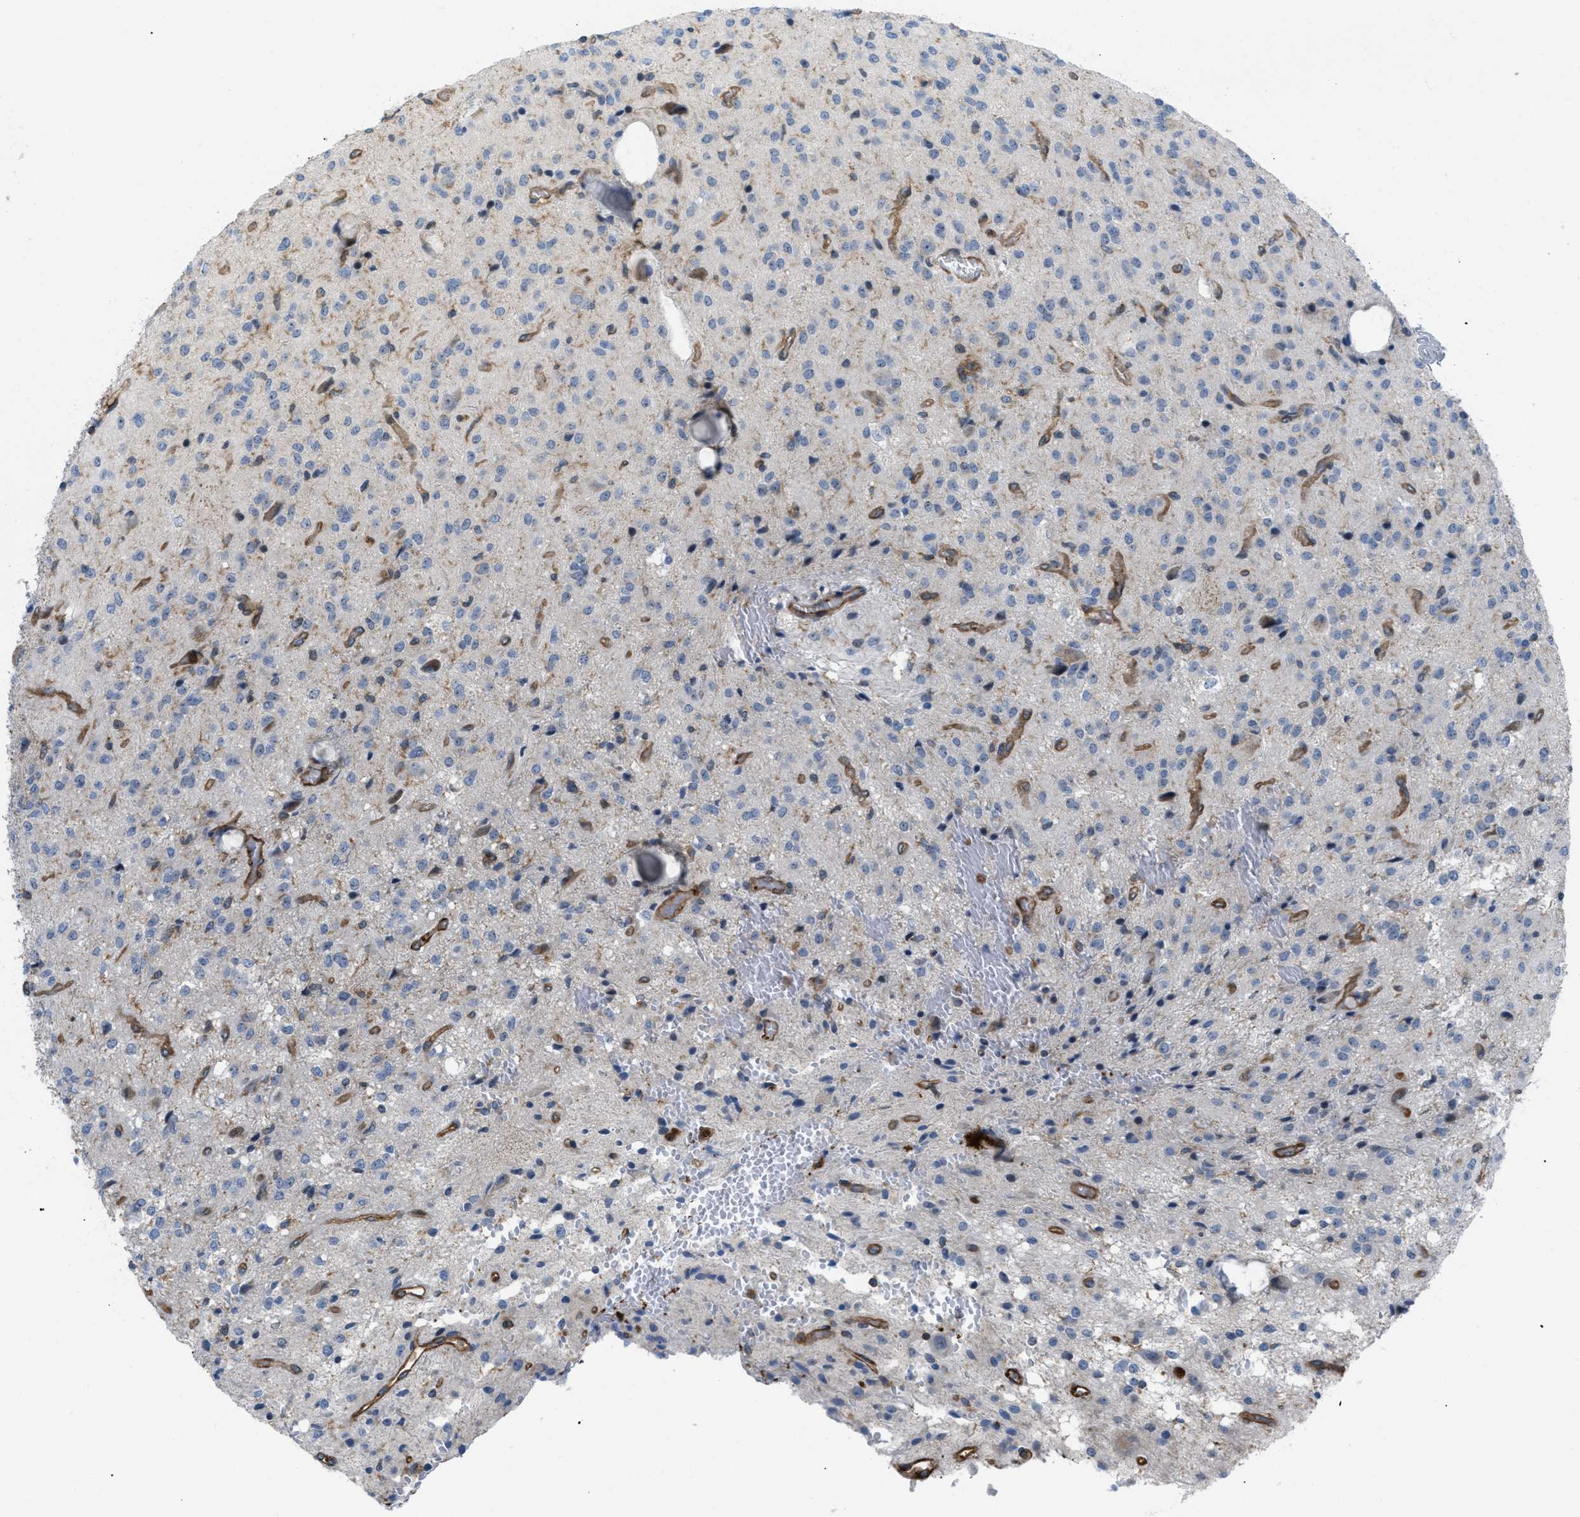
{"staining": {"intensity": "negative", "quantity": "none", "location": "none"}, "tissue": "glioma", "cell_type": "Tumor cells", "image_type": "cancer", "snomed": [{"axis": "morphology", "description": "Glioma, malignant, High grade"}, {"axis": "topography", "description": "Brain"}], "caption": "IHC histopathology image of human glioma stained for a protein (brown), which reveals no expression in tumor cells. (Stains: DAB IHC with hematoxylin counter stain, Microscopy: brightfield microscopy at high magnification).", "gene": "ATP2A3", "patient": {"sex": "female", "age": 59}}